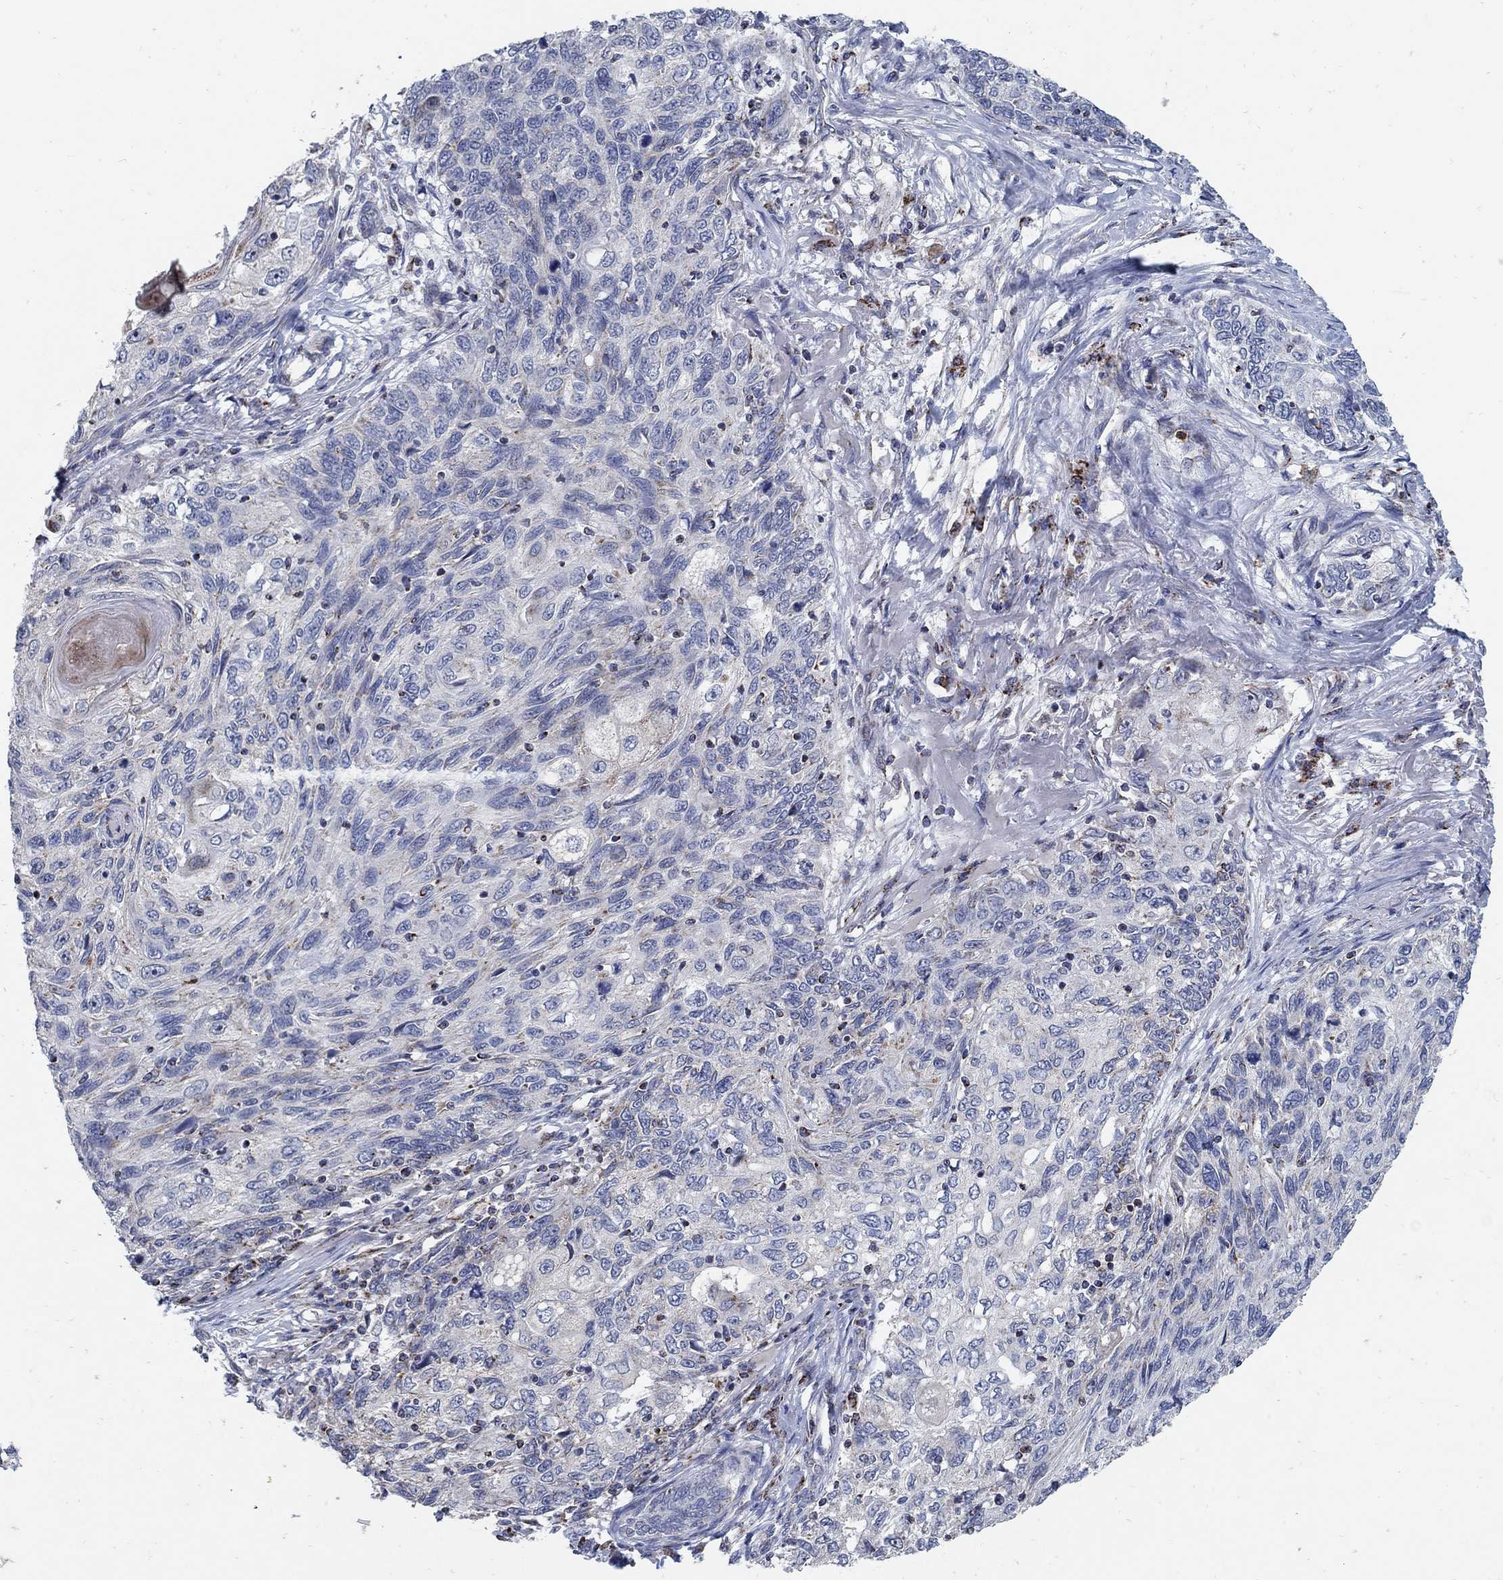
{"staining": {"intensity": "negative", "quantity": "none", "location": "none"}, "tissue": "skin cancer", "cell_type": "Tumor cells", "image_type": "cancer", "snomed": [{"axis": "morphology", "description": "Squamous cell carcinoma, NOS"}, {"axis": "topography", "description": "Skin"}], "caption": "Tumor cells are negative for brown protein staining in skin cancer.", "gene": "HMX2", "patient": {"sex": "male", "age": 92}}